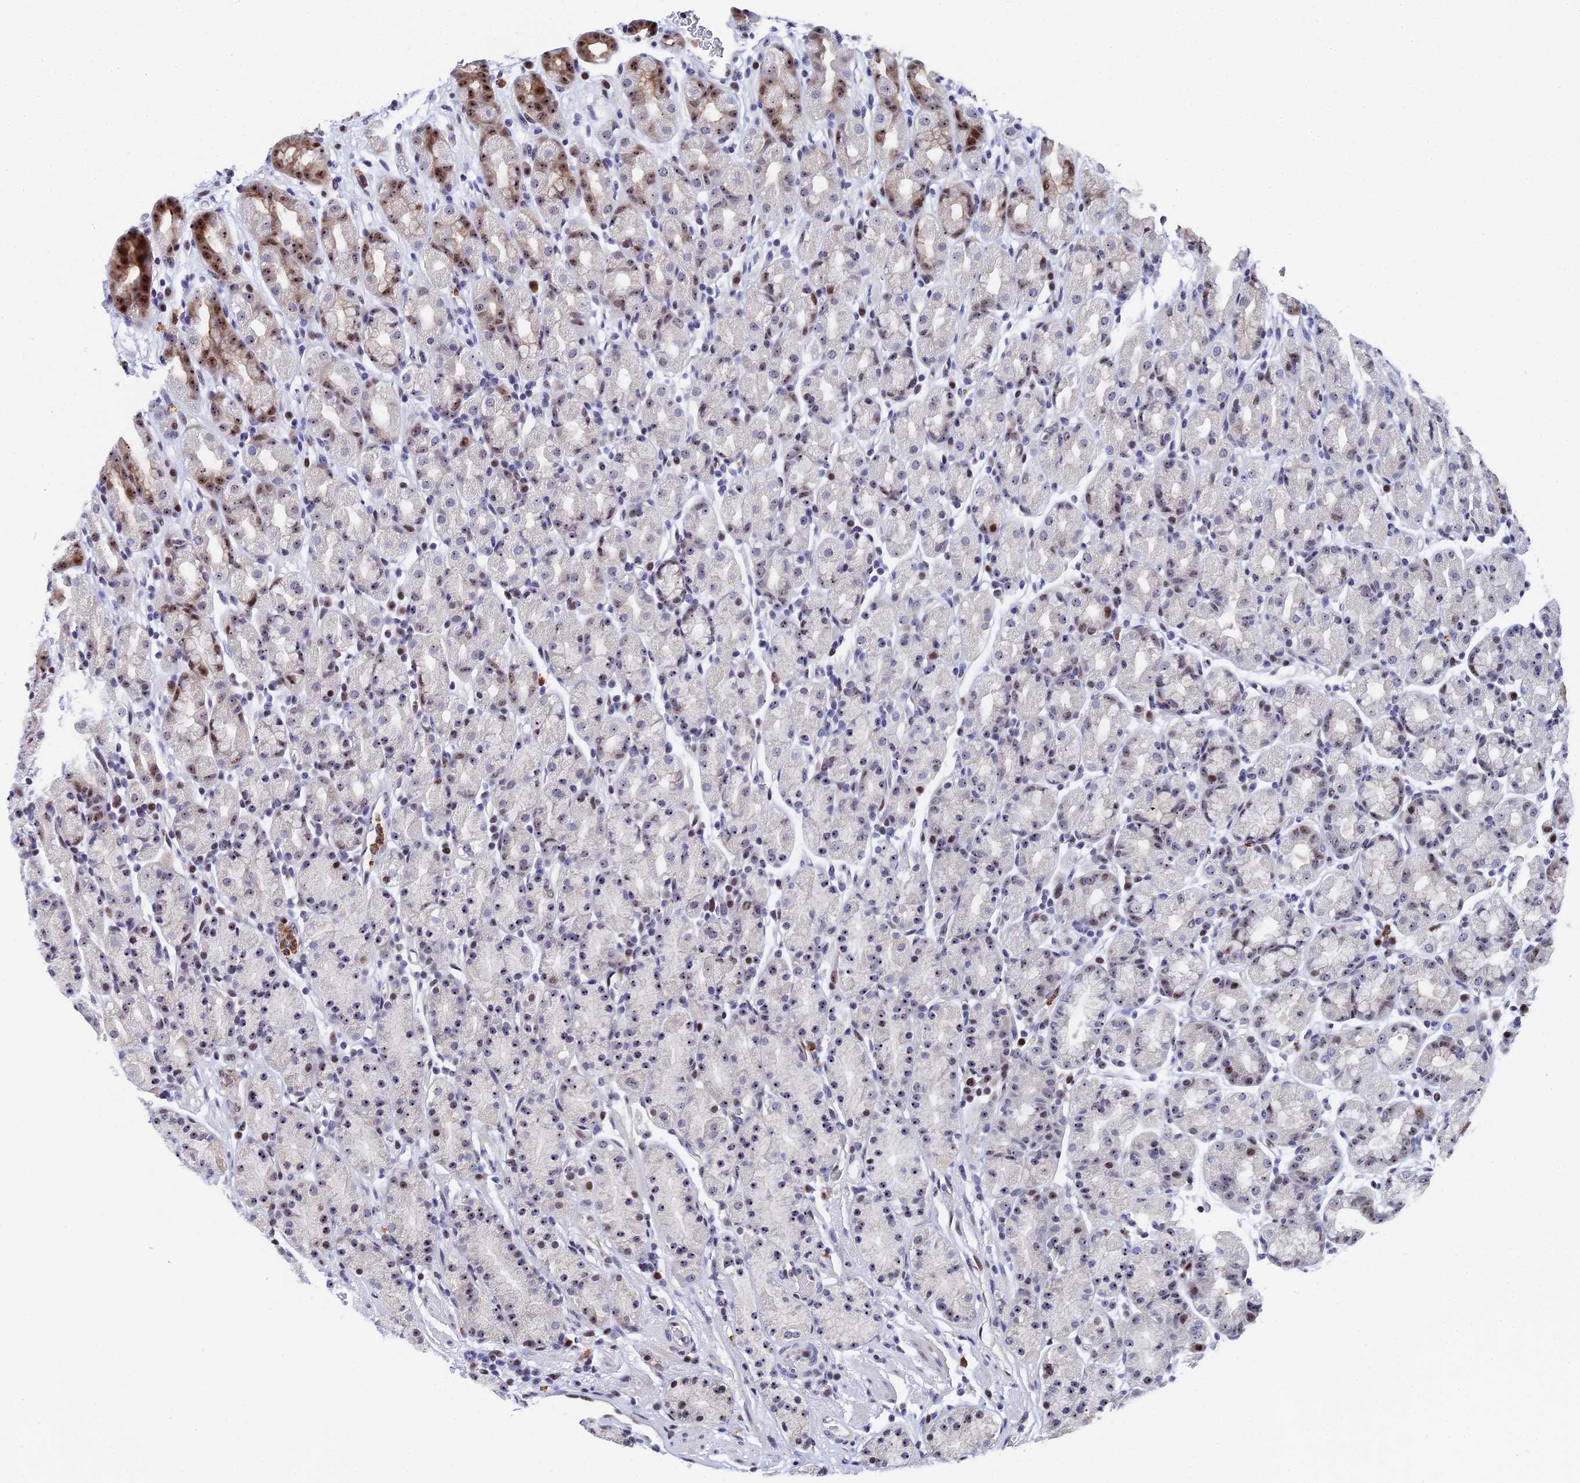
{"staining": {"intensity": "strong", "quantity": "25%-75%", "location": "cytoplasmic/membranous,nuclear"}, "tissue": "stomach", "cell_type": "Glandular cells", "image_type": "normal", "snomed": [{"axis": "morphology", "description": "Normal tissue, NOS"}, {"axis": "topography", "description": "Stomach, upper"}, {"axis": "topography", "description": "Stomach, lower"}, {"axis": "topography", "description": "Small intestine"}], "caption": "Immunohistochemistry (DAB (3,3'-diaminobenzidine)) staining of unremarkable stomach displays strong cytoplasmic/membranous,nuclear protein positivity in about 25%-75% of glandular cells.", "gene": "TIFA", "patient": {"sex": "male", "age": 68}}